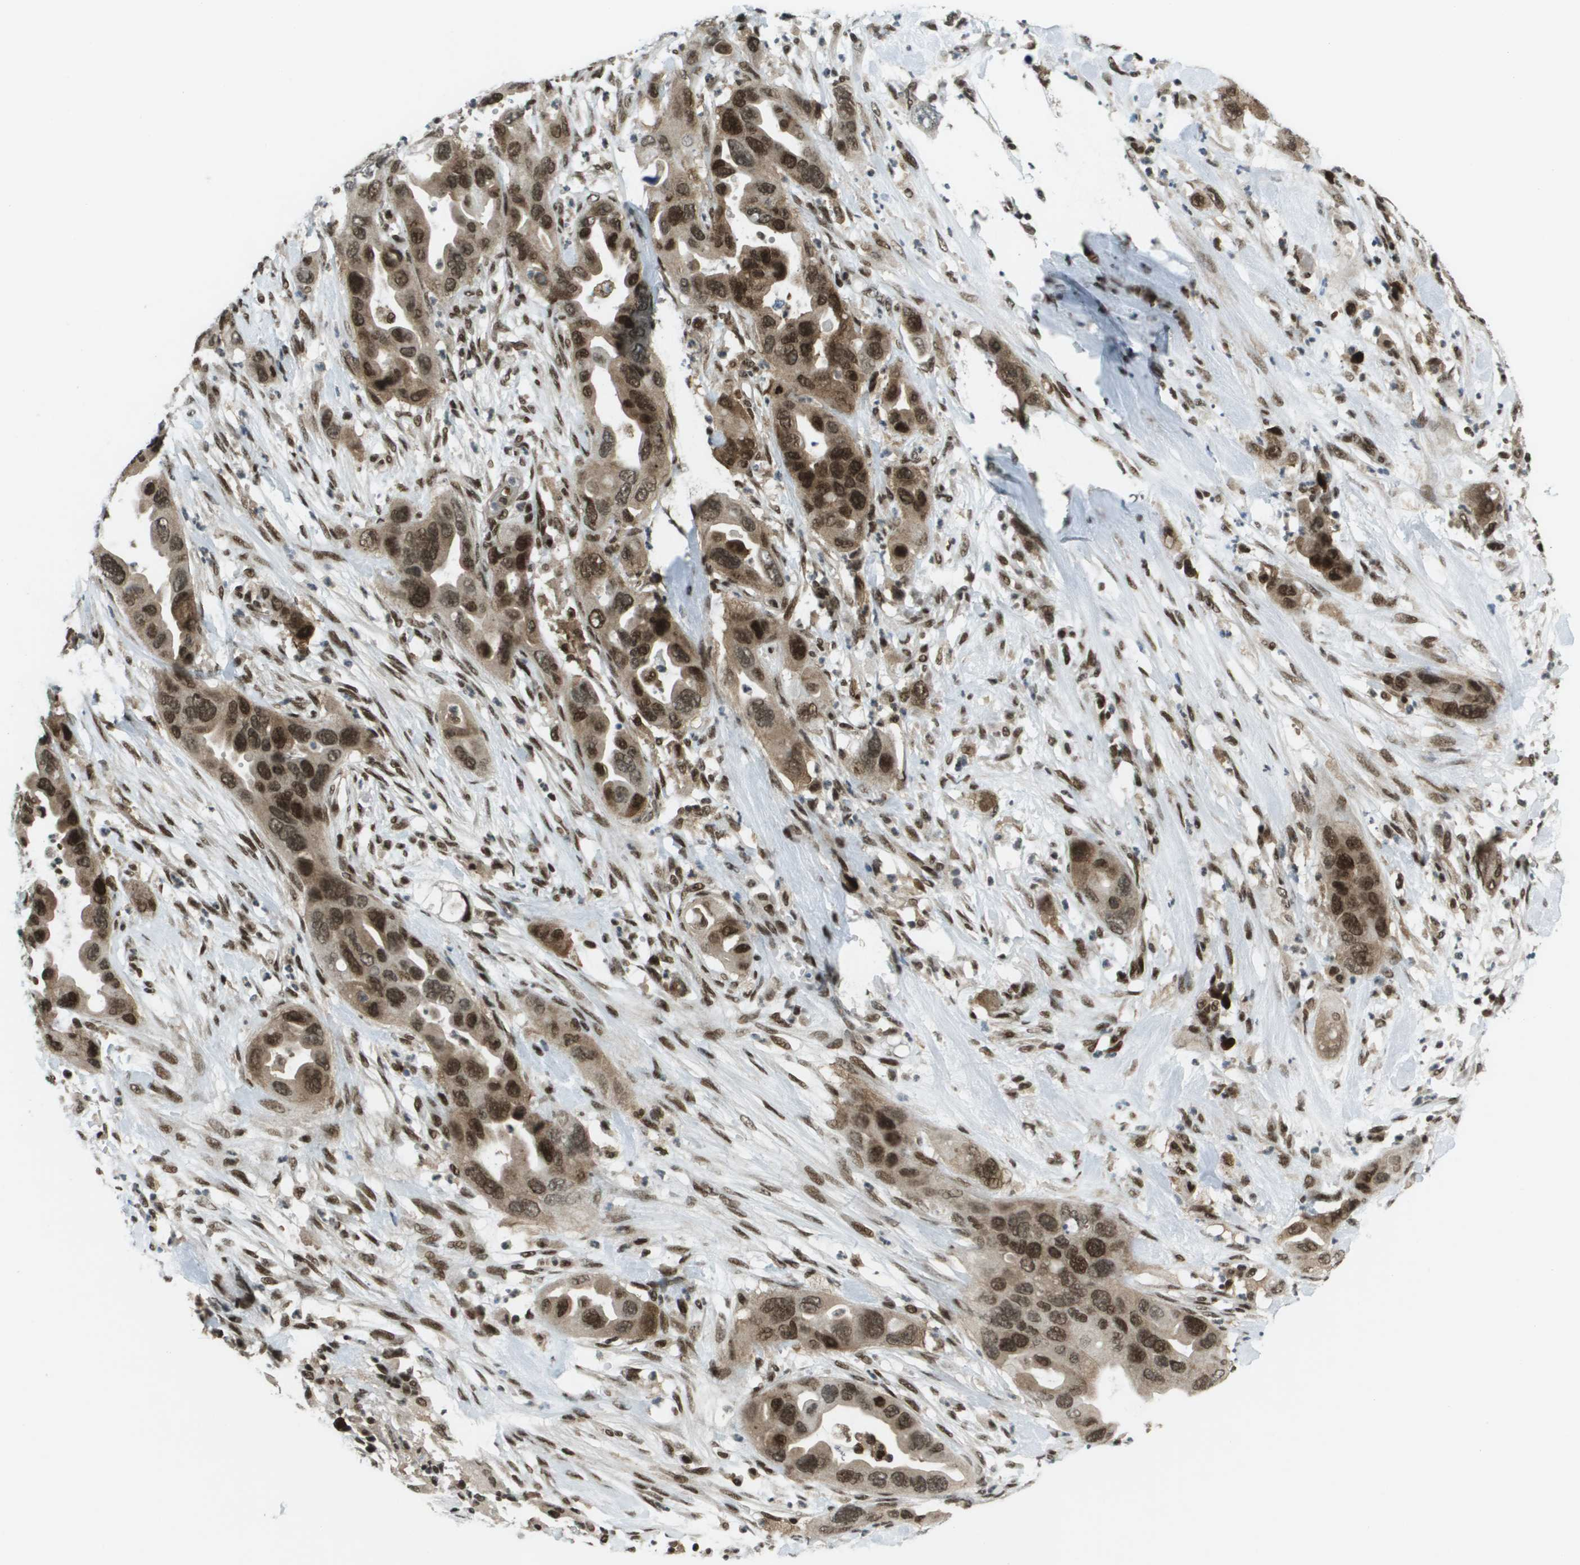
{"staining": {"intensity": "strong", "quantity": ">75%", "location": "cytoplasmic/membranous,nuclear"}, "tissue": "pancreatic cancer", "cell_type": "Tumor cells", "image_type": "cancer", "snomed": [{"axis": "morphology", "description": "Adenocarcinoma, NOS"}, {"axis": "topography", "description": "Pancreas"}], "caption": "Protein expression analysis of human pancreatic adenocarcinoma reveals strong cytoplasmic/membranous and nuclear positivity in about >75% of tumor cells. (DAB IHC, brown staining for protein, blue staining for nuclei).", "gene": "IRF7", "patient": {"sex": "female", "age": 71}}